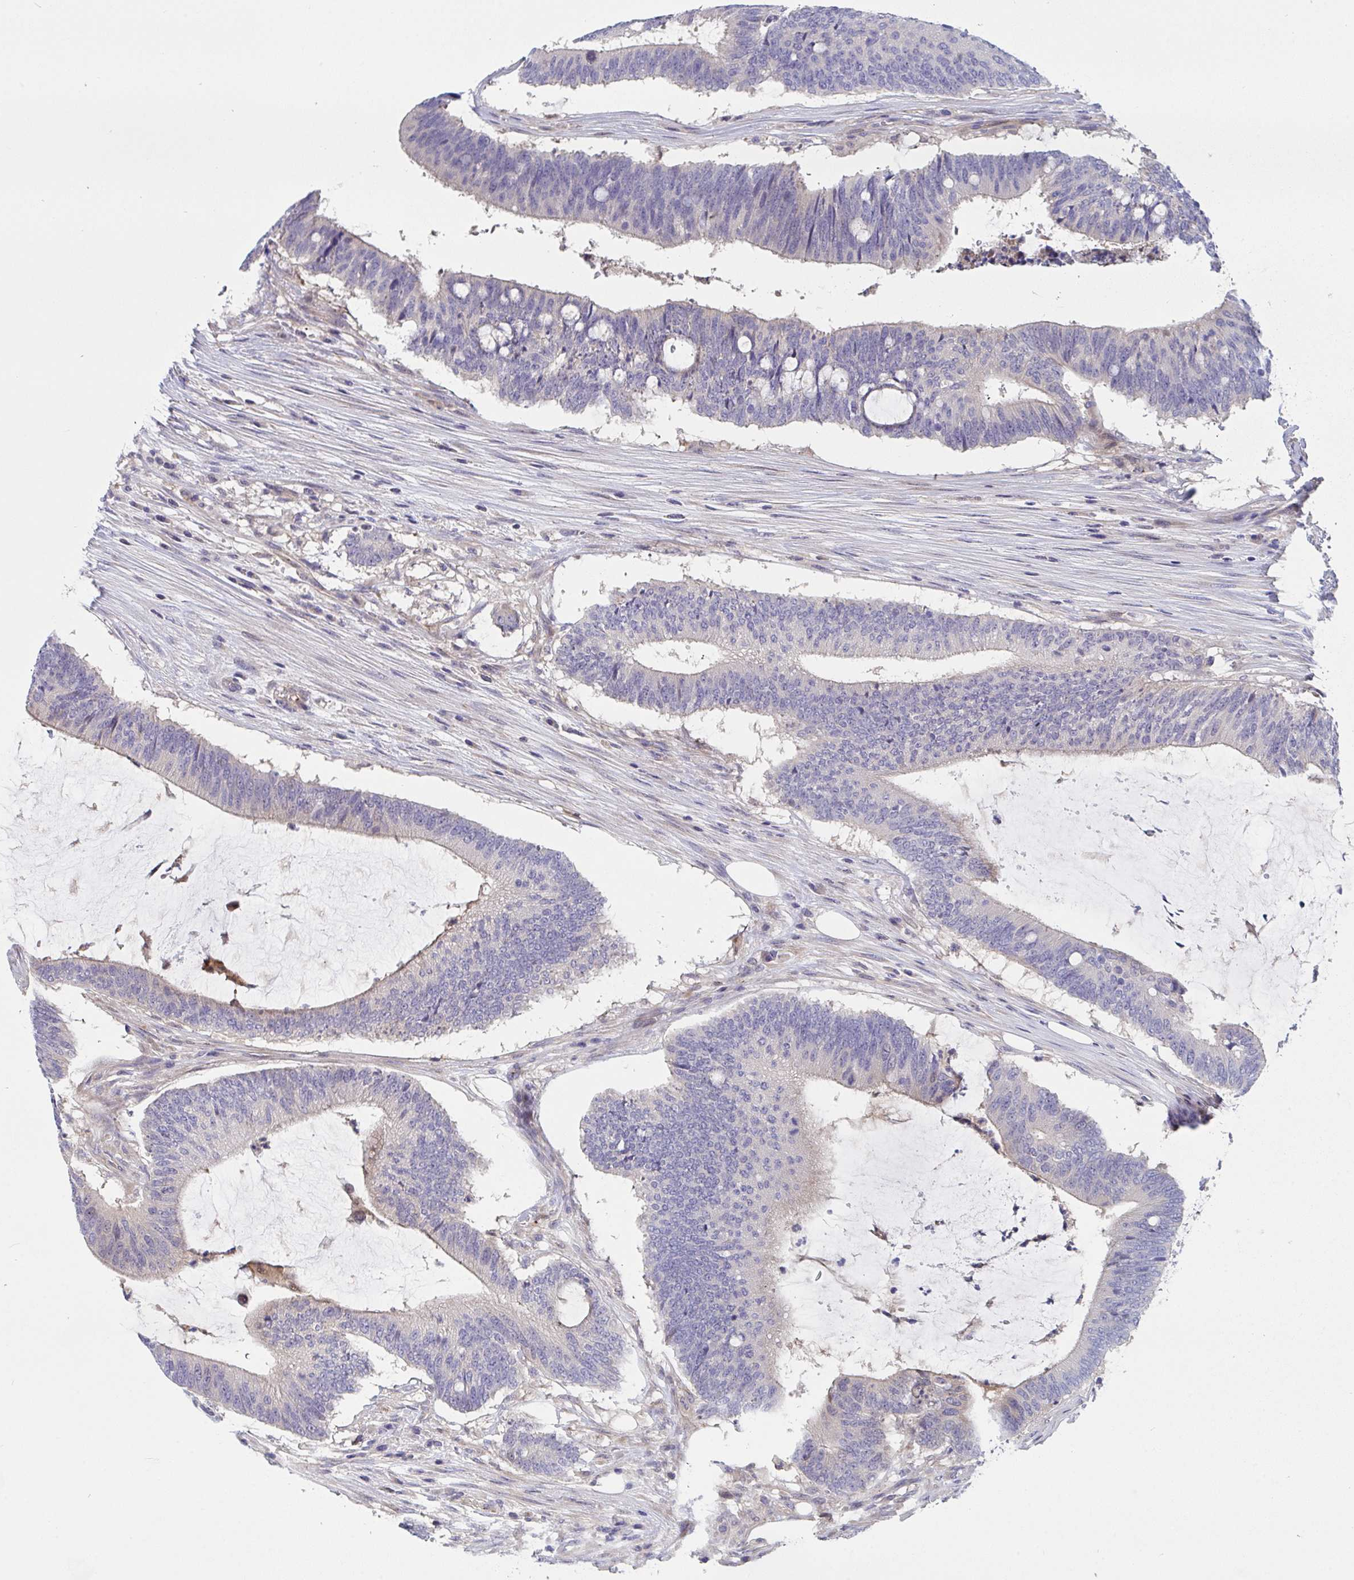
{"staining": {"intensity": "negative", "quantity": "none", "location": "none"}, "tissue": "colorectal cancer", "cell_type": "Tumor cells", "image_type": "cancer", "snomed": [{"axis": "morphology", "description": "Adenocarcinoma, NOS"}, {"axis": "topography", "description": "Colon"}], "caption": "IHC photomicrograph of human colorectal adenocarcinoma stained for a protein (brown), which shows no expression in tumor cells.", "gene": "P2RX3", "patient": {"sex": "female", "age": 43}}